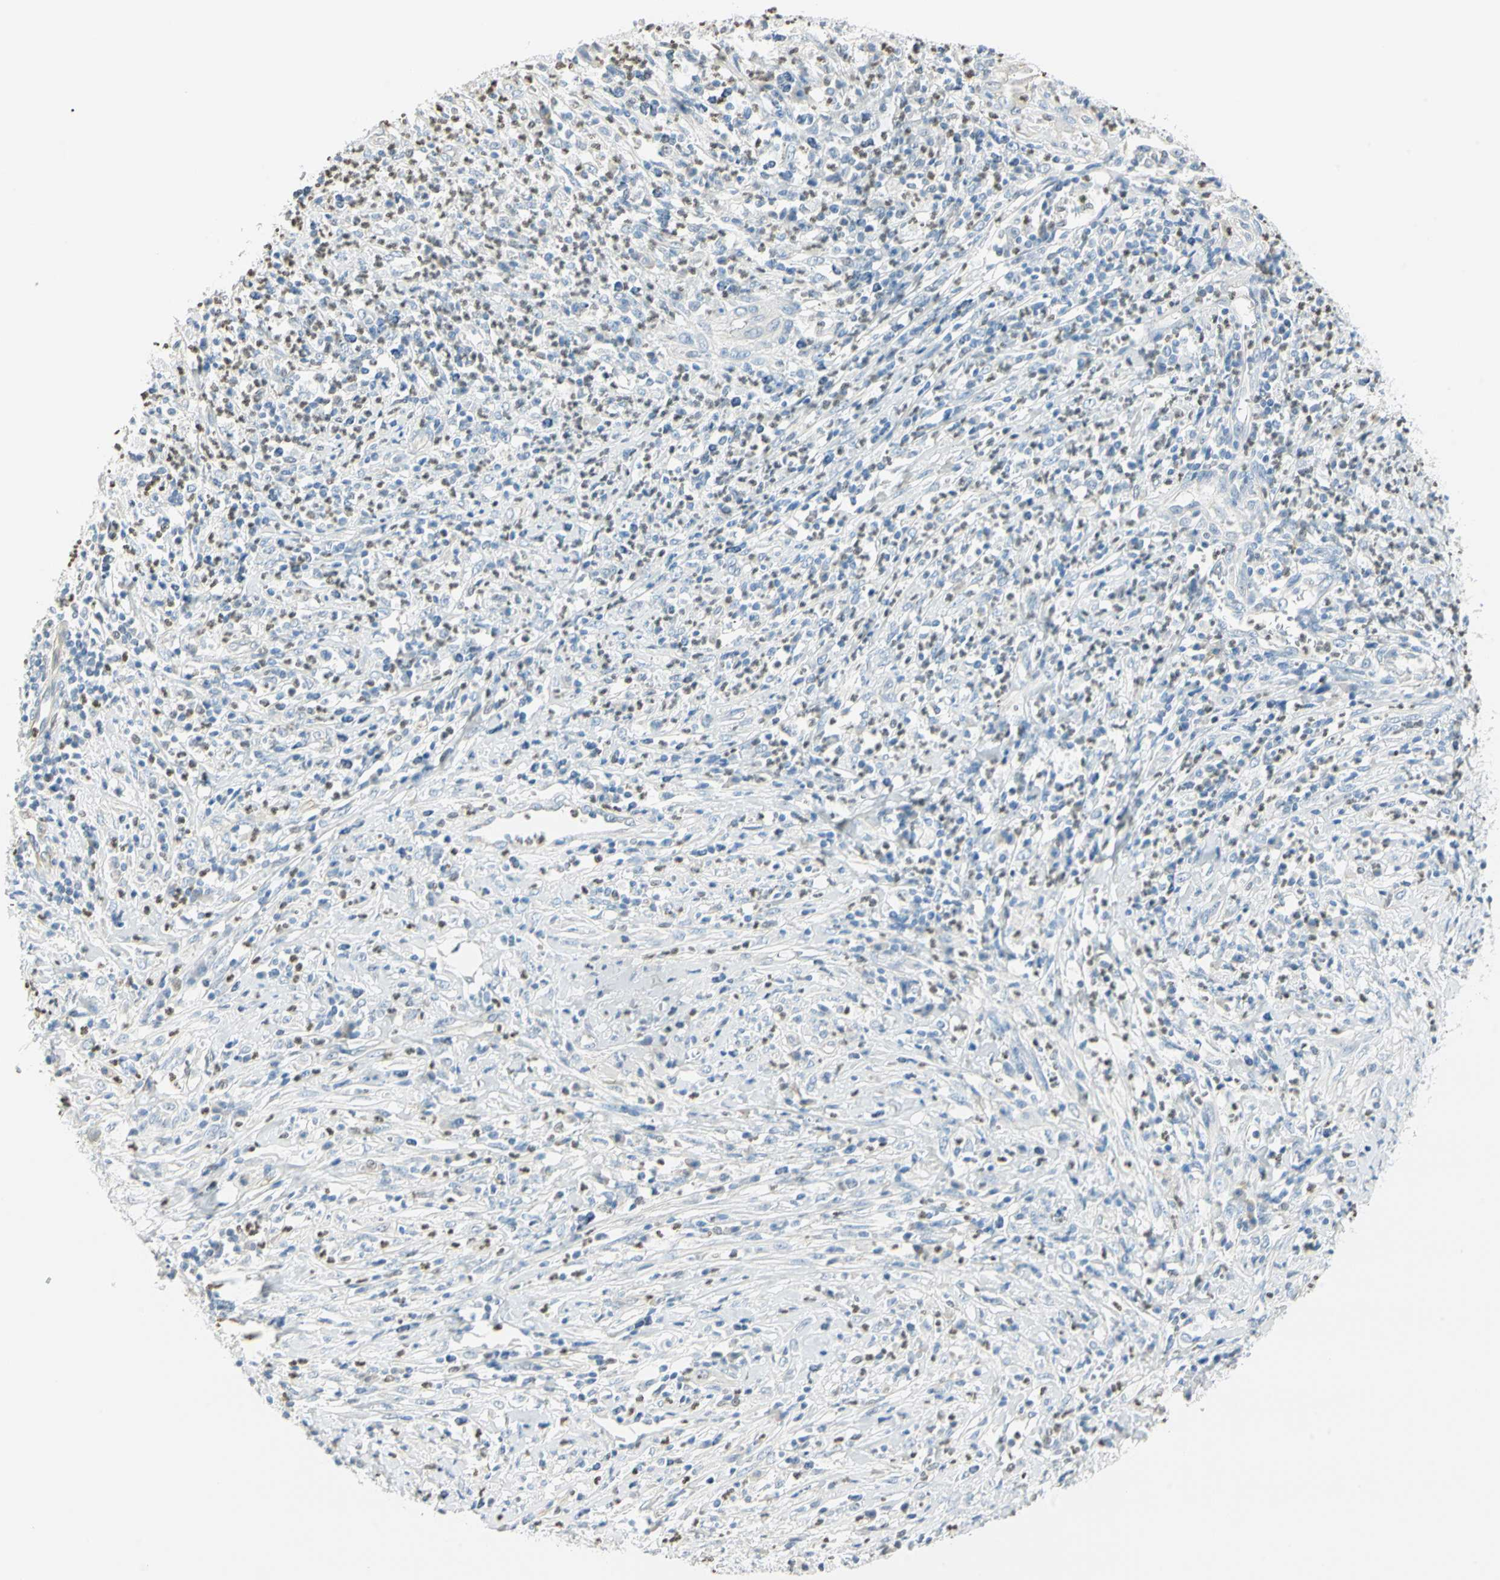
{"staining": {"intensity": "negative", "quantity": "none", "location": "none"}, "tissue": "cervical cancer", "cell_type": "Tumor cells", "image_type": "cancer", "snomed": [{"axis": "morphology", "description": "Squamous cell carcinoma, NOS"}, {"axis": "topography", "description": "Cervix"}], "caption": "Squamous cell carcinoma (cervical) was stained to show a protein in brown. There is no significant expression in tumor cells.", "gene": "MLLT10", "patient": {"sex": "female", "age": 32}}